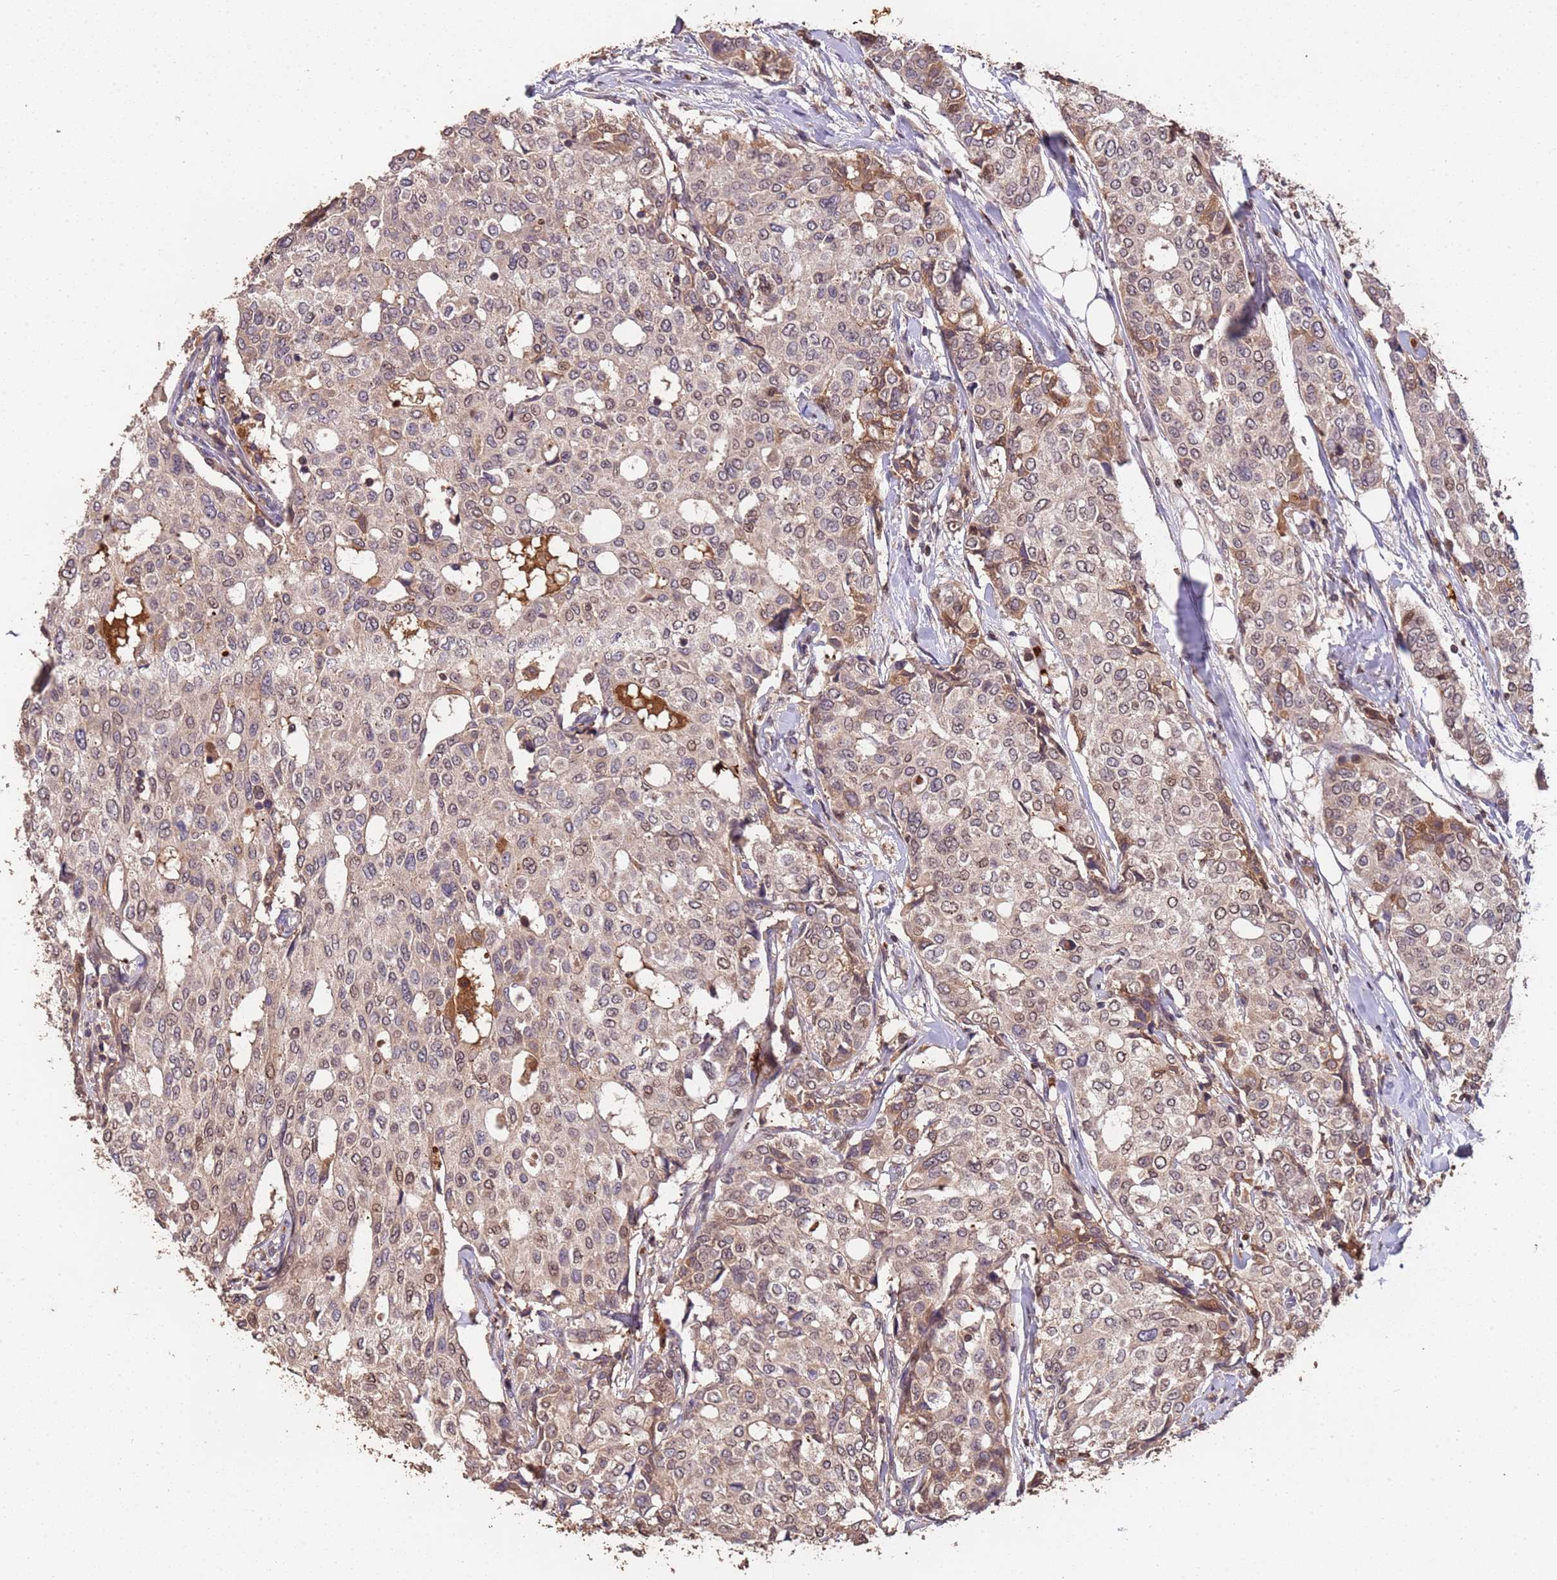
{"staining": {"intensity": "weak", "quantity": ">75%", "location": "cytoplasmic/membranous,nuclear"}, "tissue": "breast cancer", "cell_type": "Tumor cells", "image_type": "cancer", "snomed": [{"axis": "morphology", "description": "Lobular carcinoma"}, {"axis": "topography", "description": "Breast"}], "caption": "Brown immunohistochemical staining in breast cancer (lobular carcinoma) displays weak cytoplasmic/membranous and nuclear expression in approximately >75% of tumor cells. The staining was performed using DAB, with brown indicating positive protein expression. Nuclei are stained blue with hematoxylin.", "gene": "CCDC184", "patient": {"sex": "female", "age": 51}}